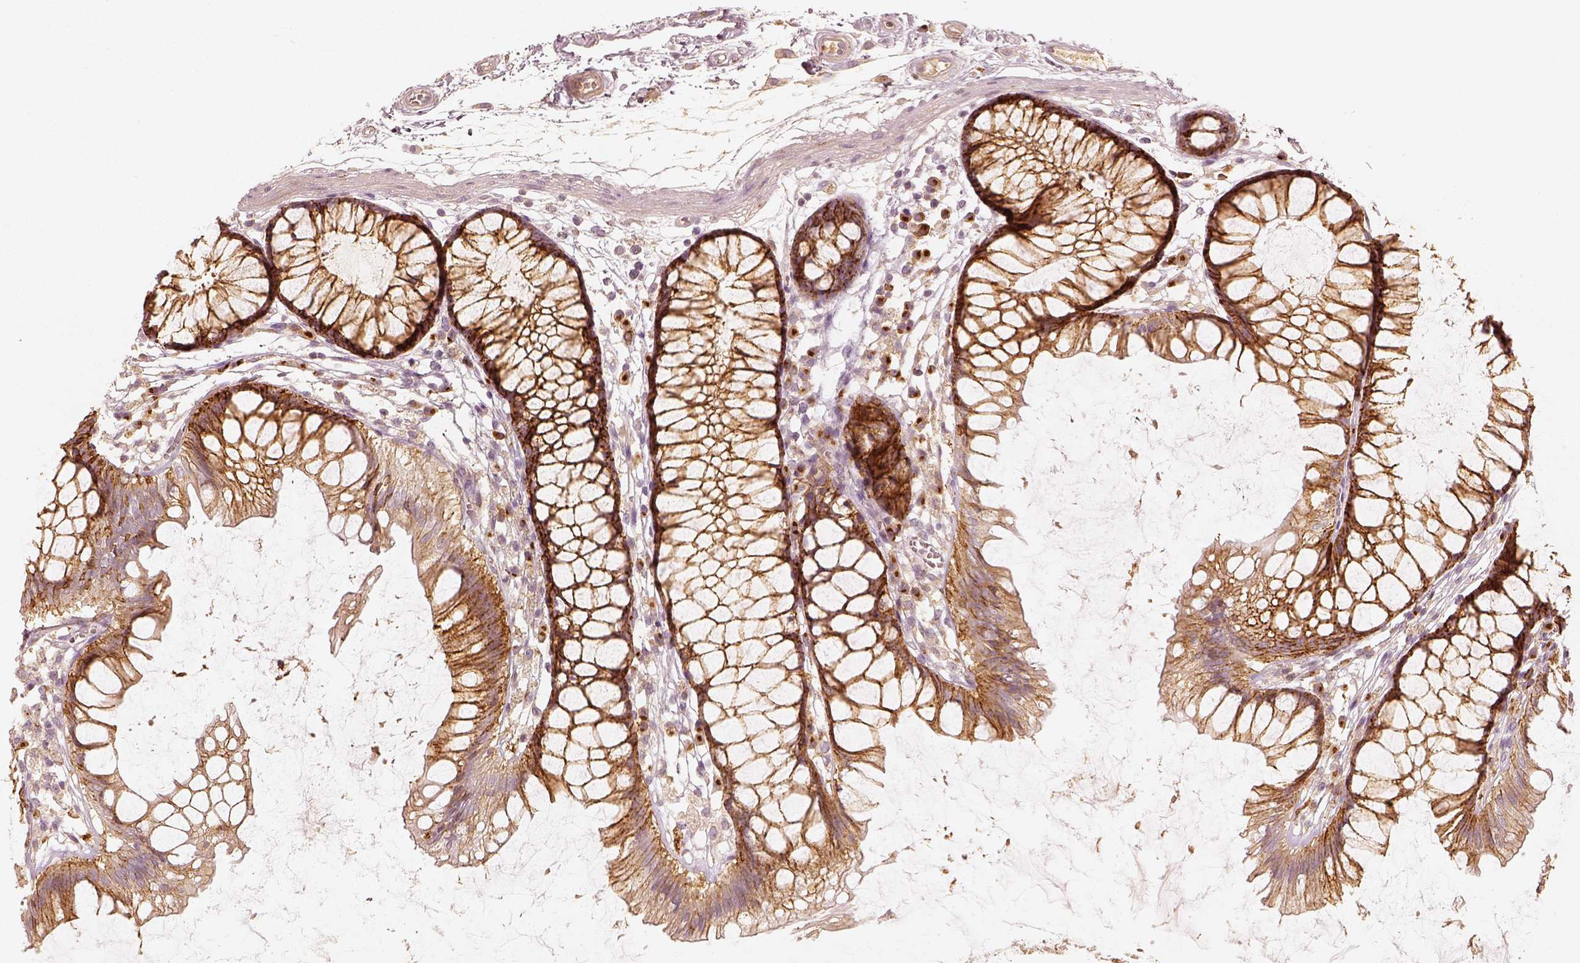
{"staining": {"intensity": "negative", "quantity": "none", "location": "none"}, "tissue": "colon", "cell_type": "Endothelial cells", "image_type": "normal", "snomed": [{"axis": "morphology", "description": "Normal tissue, NOS"}, {"axis": "morphology", "description": "Adenocarcinoma, NOS"}, {"axis": "topography", "description": "Colon"}], "caption": "Immunohistochemical staining of unremarkable colon reveals no significant positivity in endothelial cells. Brightfield microscopy of IHC stained with DAB (brown) and hematoxylin (blue), captured at high magnification.", "gene": "GORASP2", "patient": {"sex": "male", "age": 65}}